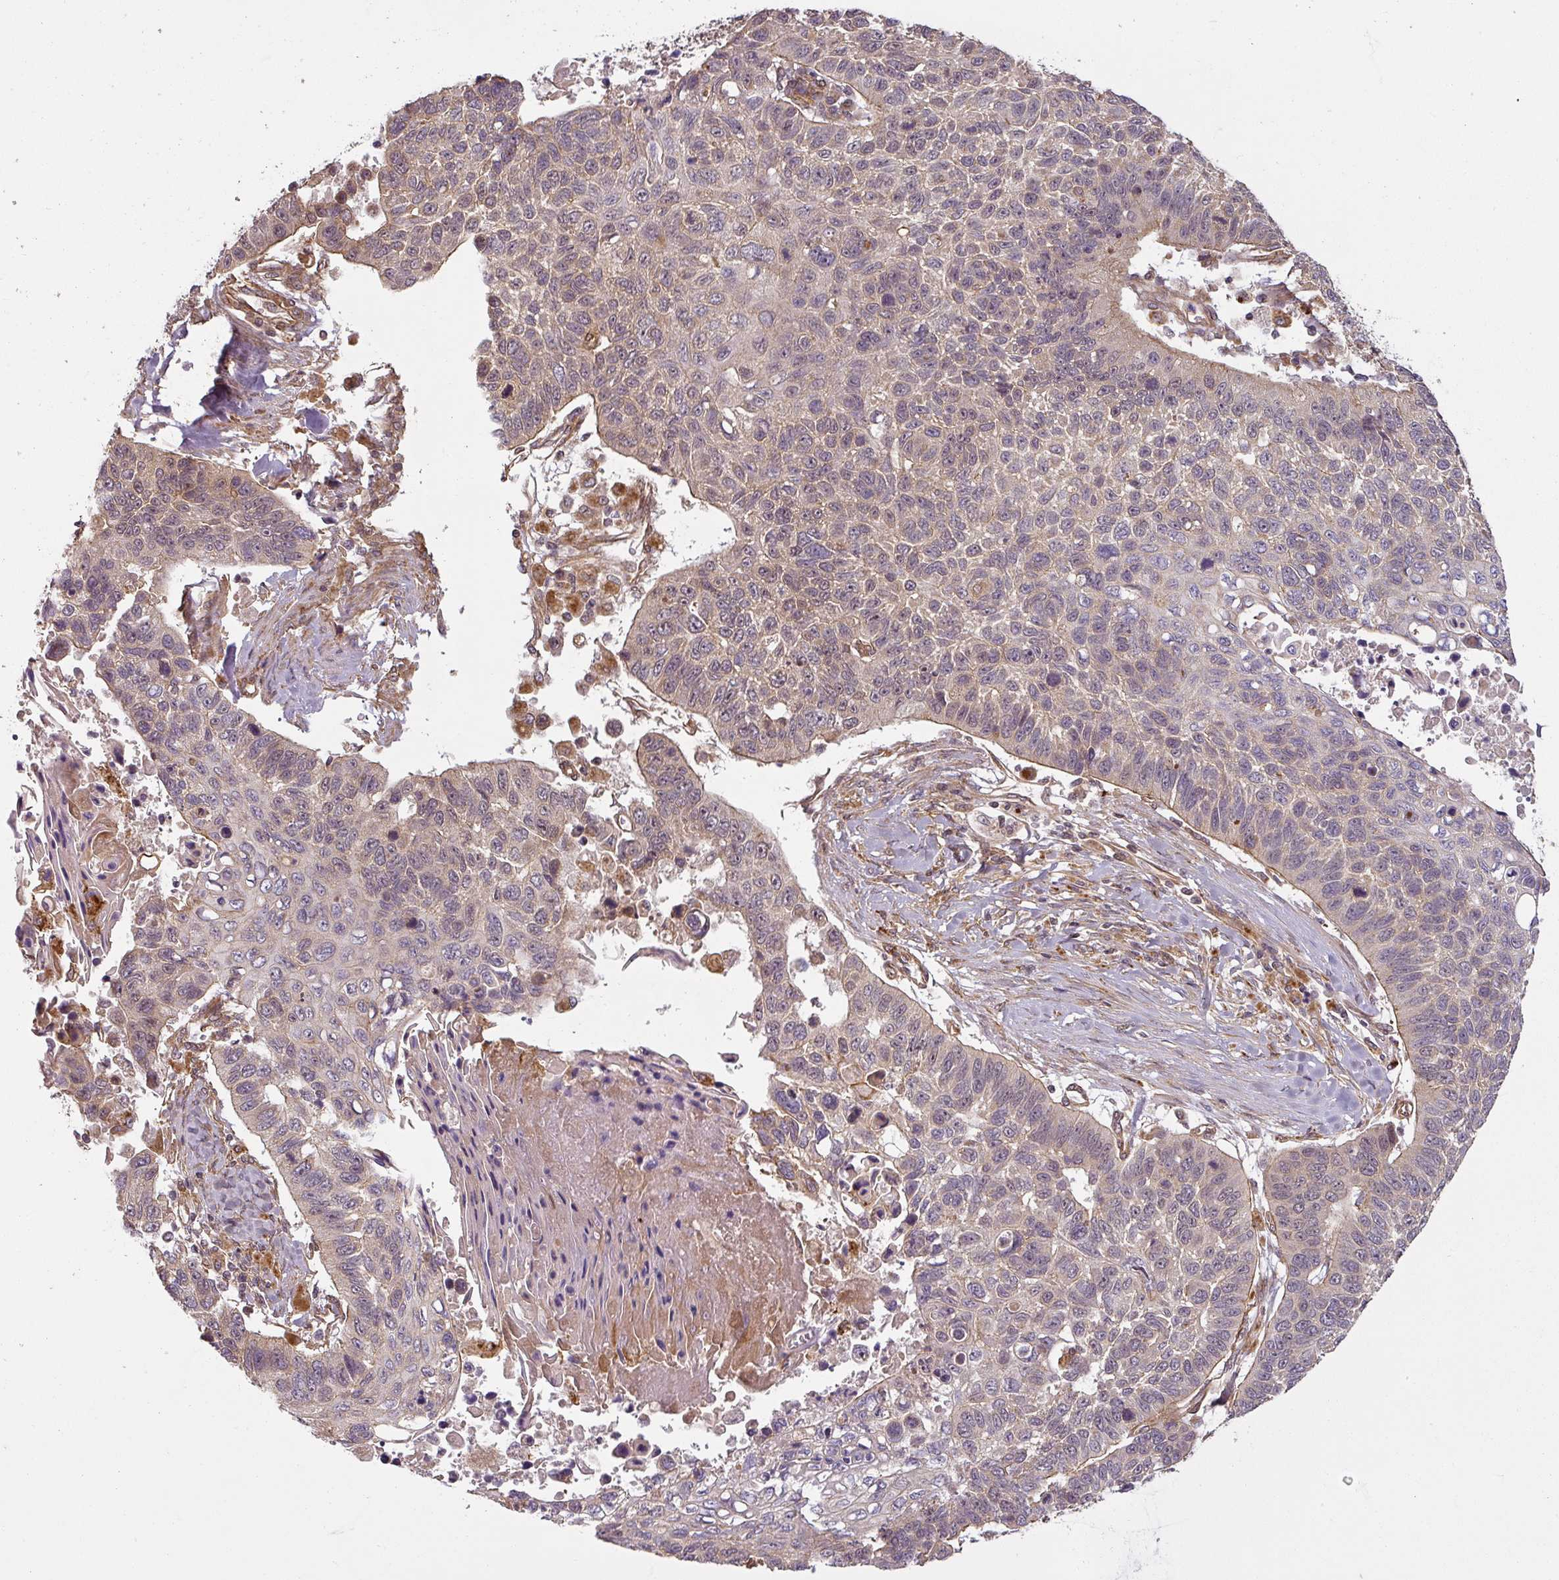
{"staining": {"intensity": "negative", "quantity": "none", "location": "none"}, "tissue": "lung cancer", "cell_type": "Tumor cells", "image_type": "cancer", "snomed": [{"axis": "morphology", "description": "Squamous cell carcinoma, NOS"}, {"axis": "topography", "description": "Lung"}], "caption": "Immunohistochemistry photomicrograph of human lung squamous cell carcinoma stained for a protein (brown), which exhibits no staining in tumor cells. (Brightfield microscopy of DAB (3,3'-diaminobenzidine) immunohistochemistry at high magnification).", "gene": "DIMT1", "patient": {"sex": "male", "age": 62}}